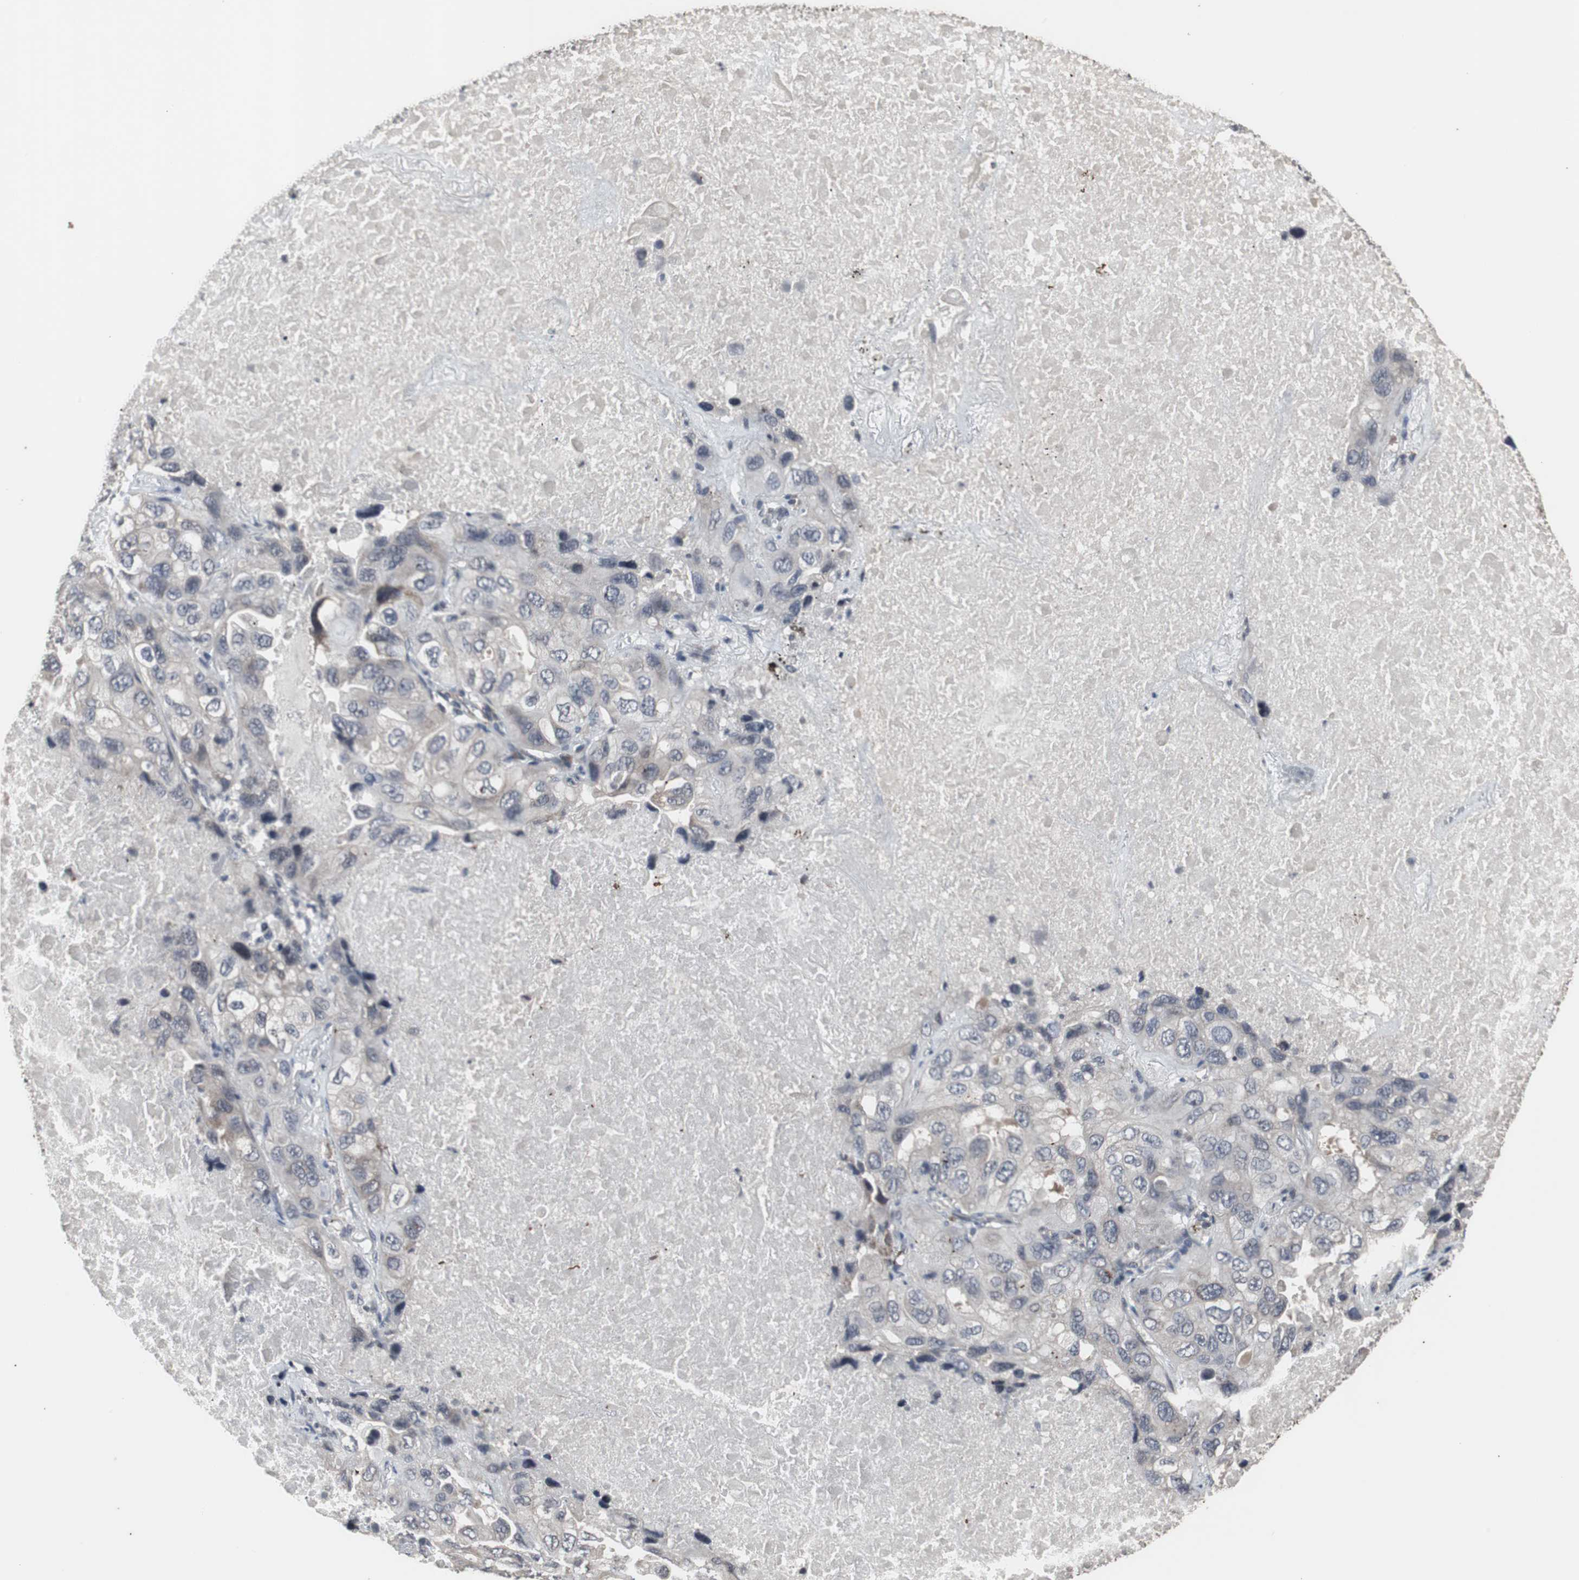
{"staining": {"intensity": "weak", "quantity": "<25%", "location": "cytoplasmic/membranous"}, "tissue": "lung cancer", "cell_type": "Tumor cells", "image_type": "cancer", "snomed": [{"axis": "morphology", "description": "Squamous cell carcinoma, NOS"}, {"axis": "topography", "description": "Lung"}], "caption": "Protein analysis of squamous cell carcinoma (lung) reveals no significant expression in tumor cells.", "gene": "CRADD", "patient": {"sex": "female", "age": 73}}